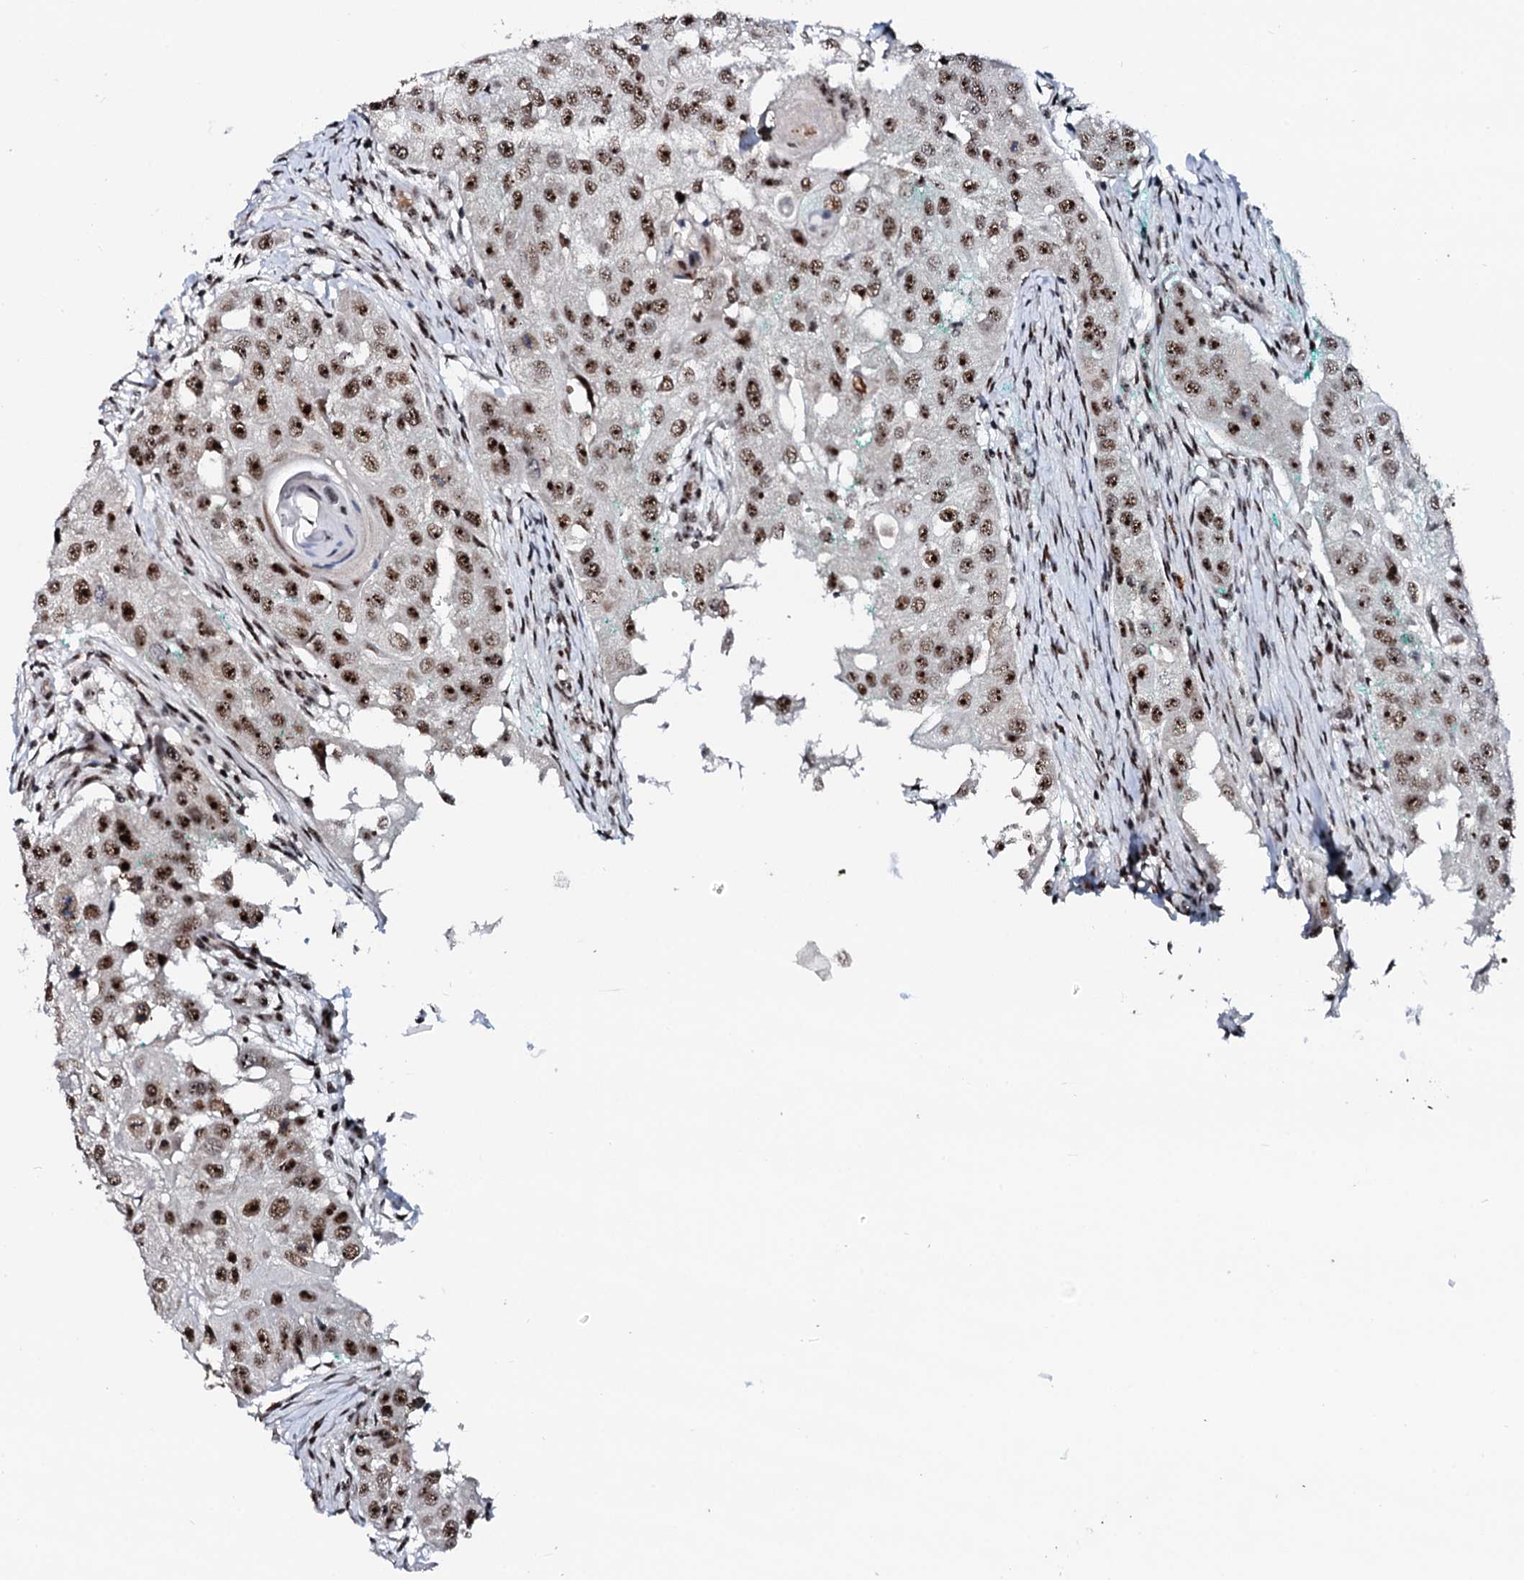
{"staining": {"intensity": "moderate", "quantity": ">75%", "location": "nuclear"}, "tissue": "head and neck cancer", "cell_type": "Tumor cells", "image_type": "cancer", "snomed": [{"axis": "morphology", "description": "Normal tissue, NOS"}, {"axis": "morphology", "description": "Squamous cell carcinoma, NOS"}, {"axis": "topography", "description": "Skeletal muscle"}, {"axis": "topography", "description": "Head-Neck"}], "caption": "Immunohistochemical staining of head and neck squamous cell carcinoma displays moderate nuclear protein expression in about >75% of tumor cells.", "gene": "NEUROG3", "patient": {"sex": "male", "age": 51}}